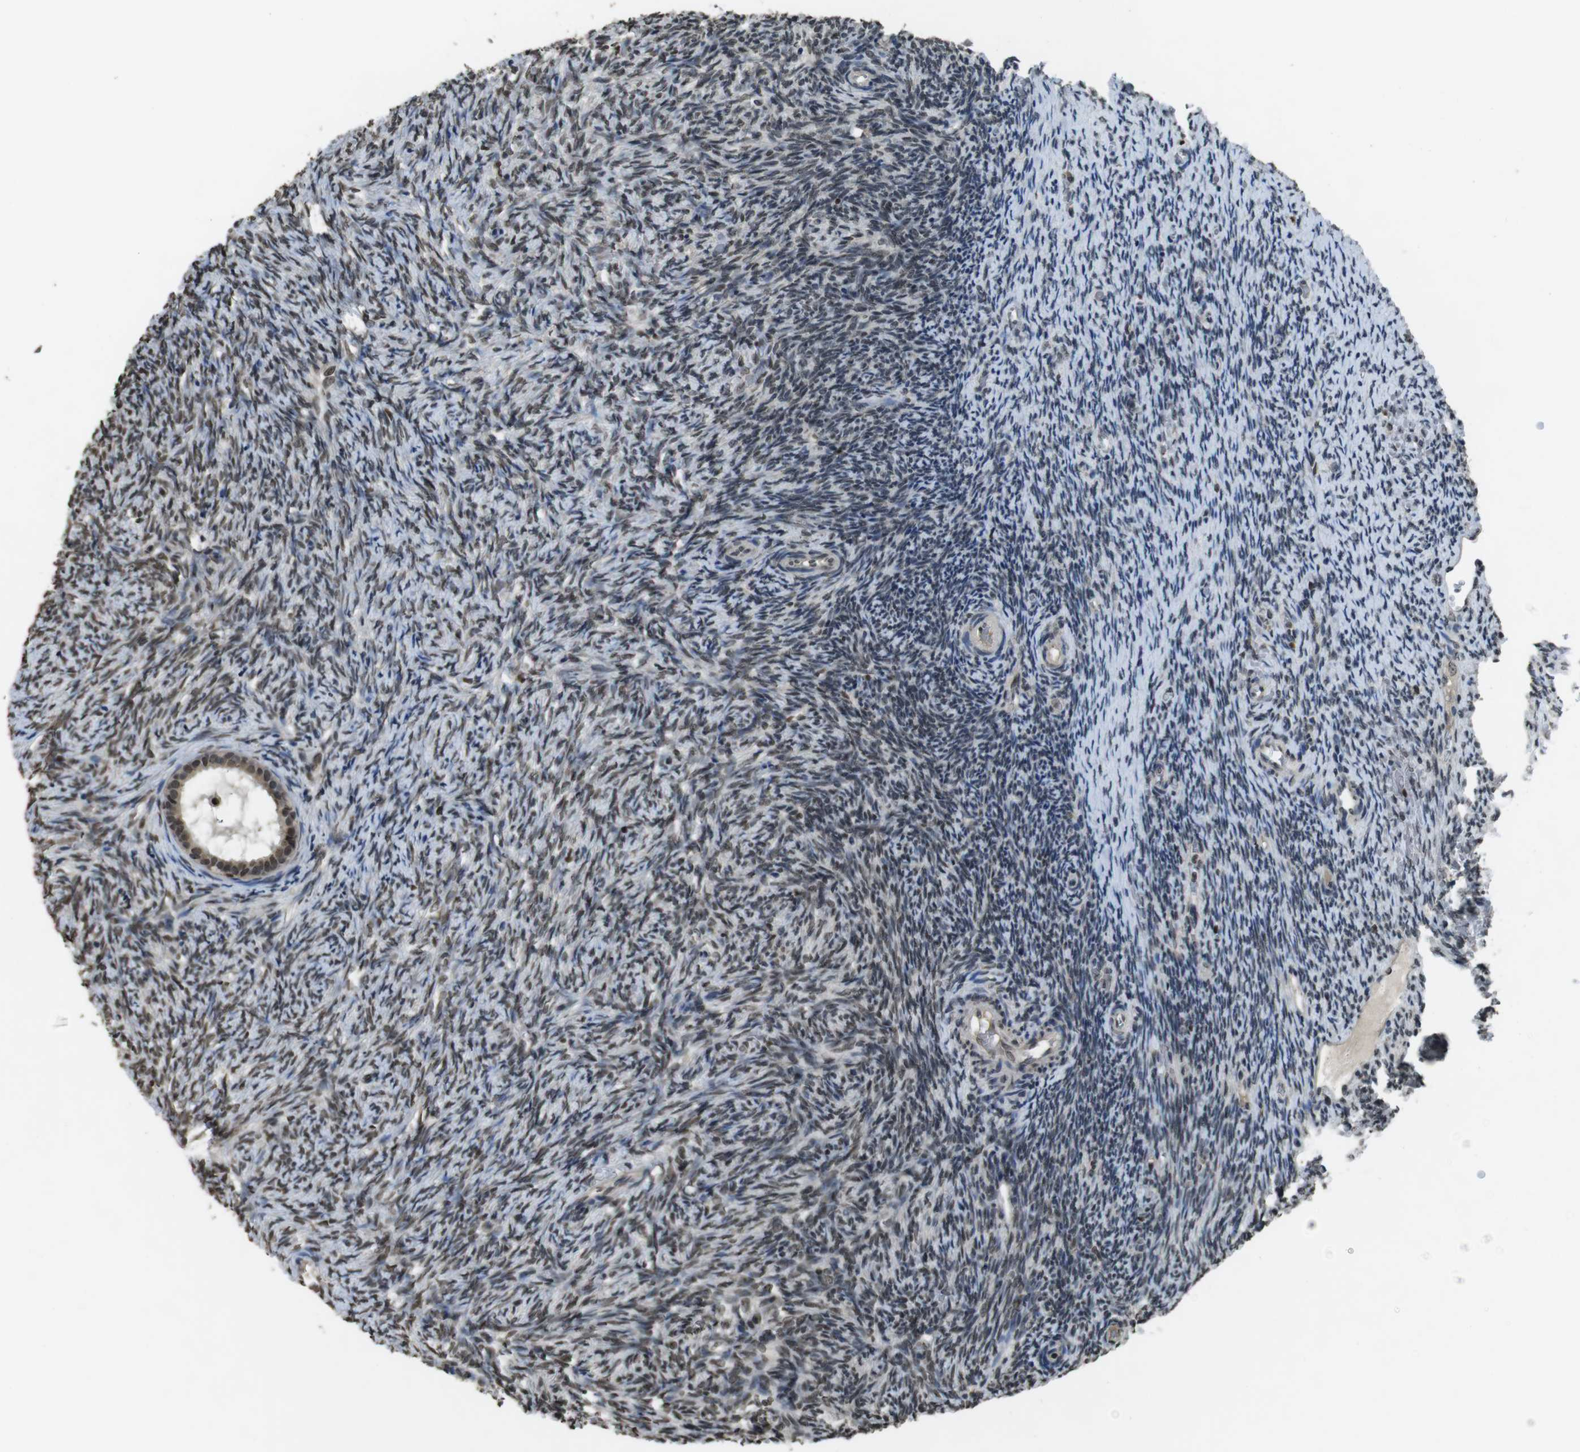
{"staining": {"intensity": "moderate", "quantity": ">75%", "location": "nuclear"}, "tissue": "ovary", "cell_type": "Follicle cells", "image_type": "normal", "snomed": [{"axis": "morphology", "description": "Normal tissue, NOS"}, {"axis": "topography", "description": "Ovary"}], "caption": "A high-resolution micrograph shows IHC staining of normal ovary, which demonstrates moderate nuclear expression in approximately >75% of follicle cells. (IHC, brightfield microscopy, high magnification).", "gene": "MAF", "patient": {"sex": "female", "age": 41}}